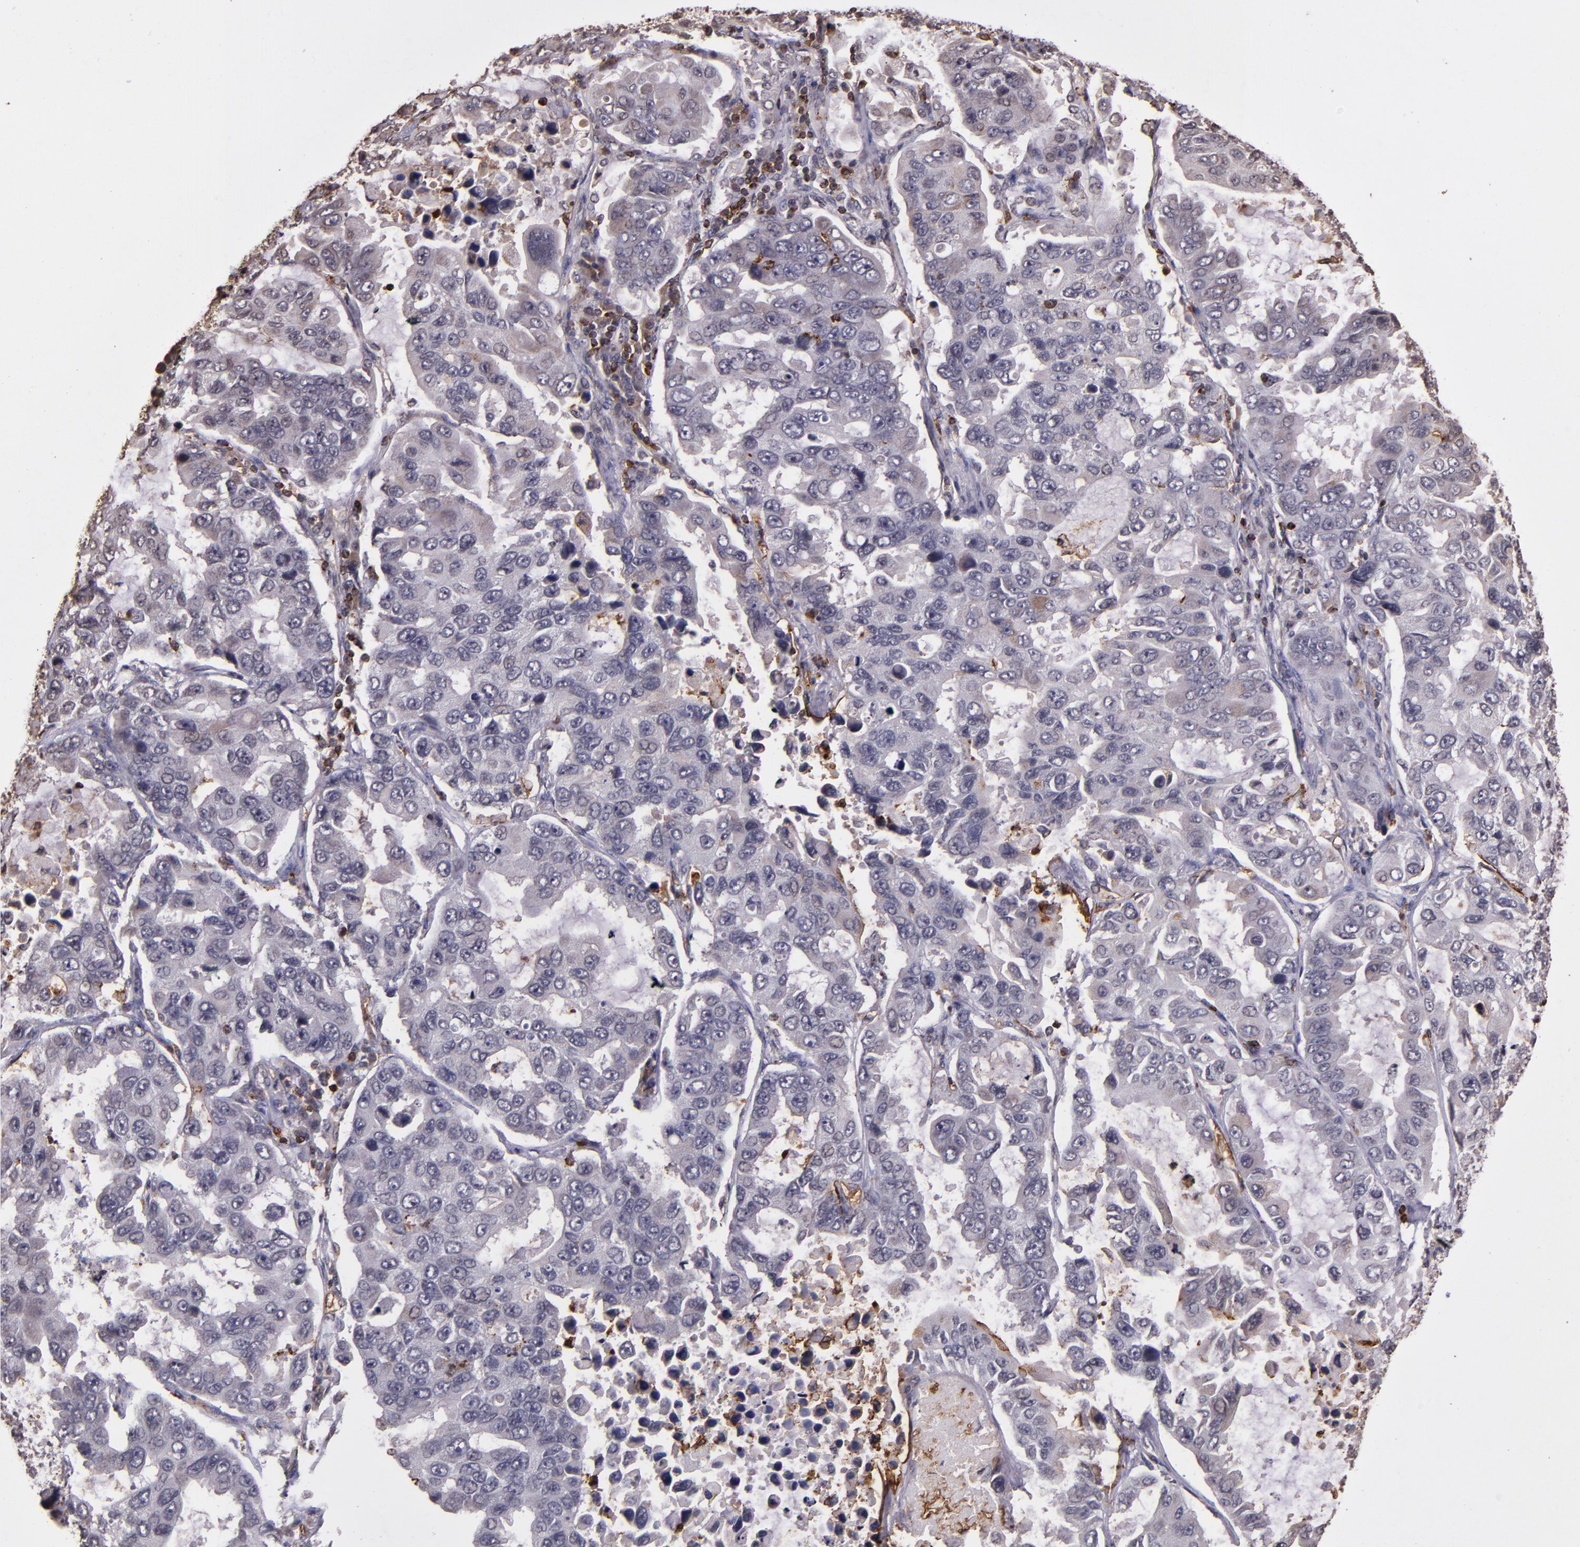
{"staining": {"intensity": "negative", "quantity": "none", "location": "none"}, "tissue": "lung cancer", "cell_type": "Tumor cells", "image_type": "cancer", "snomed": [{"axis": "morphology", "description": "Adenocarcinoma, NOS"}, {"axis": "topography", "description": "Lung"}], "caption": "Tumor cells show no significant protein staining in lung cancer.", "gene": "SLC2A3", "patient": {"sex": "male", "age": 64}}